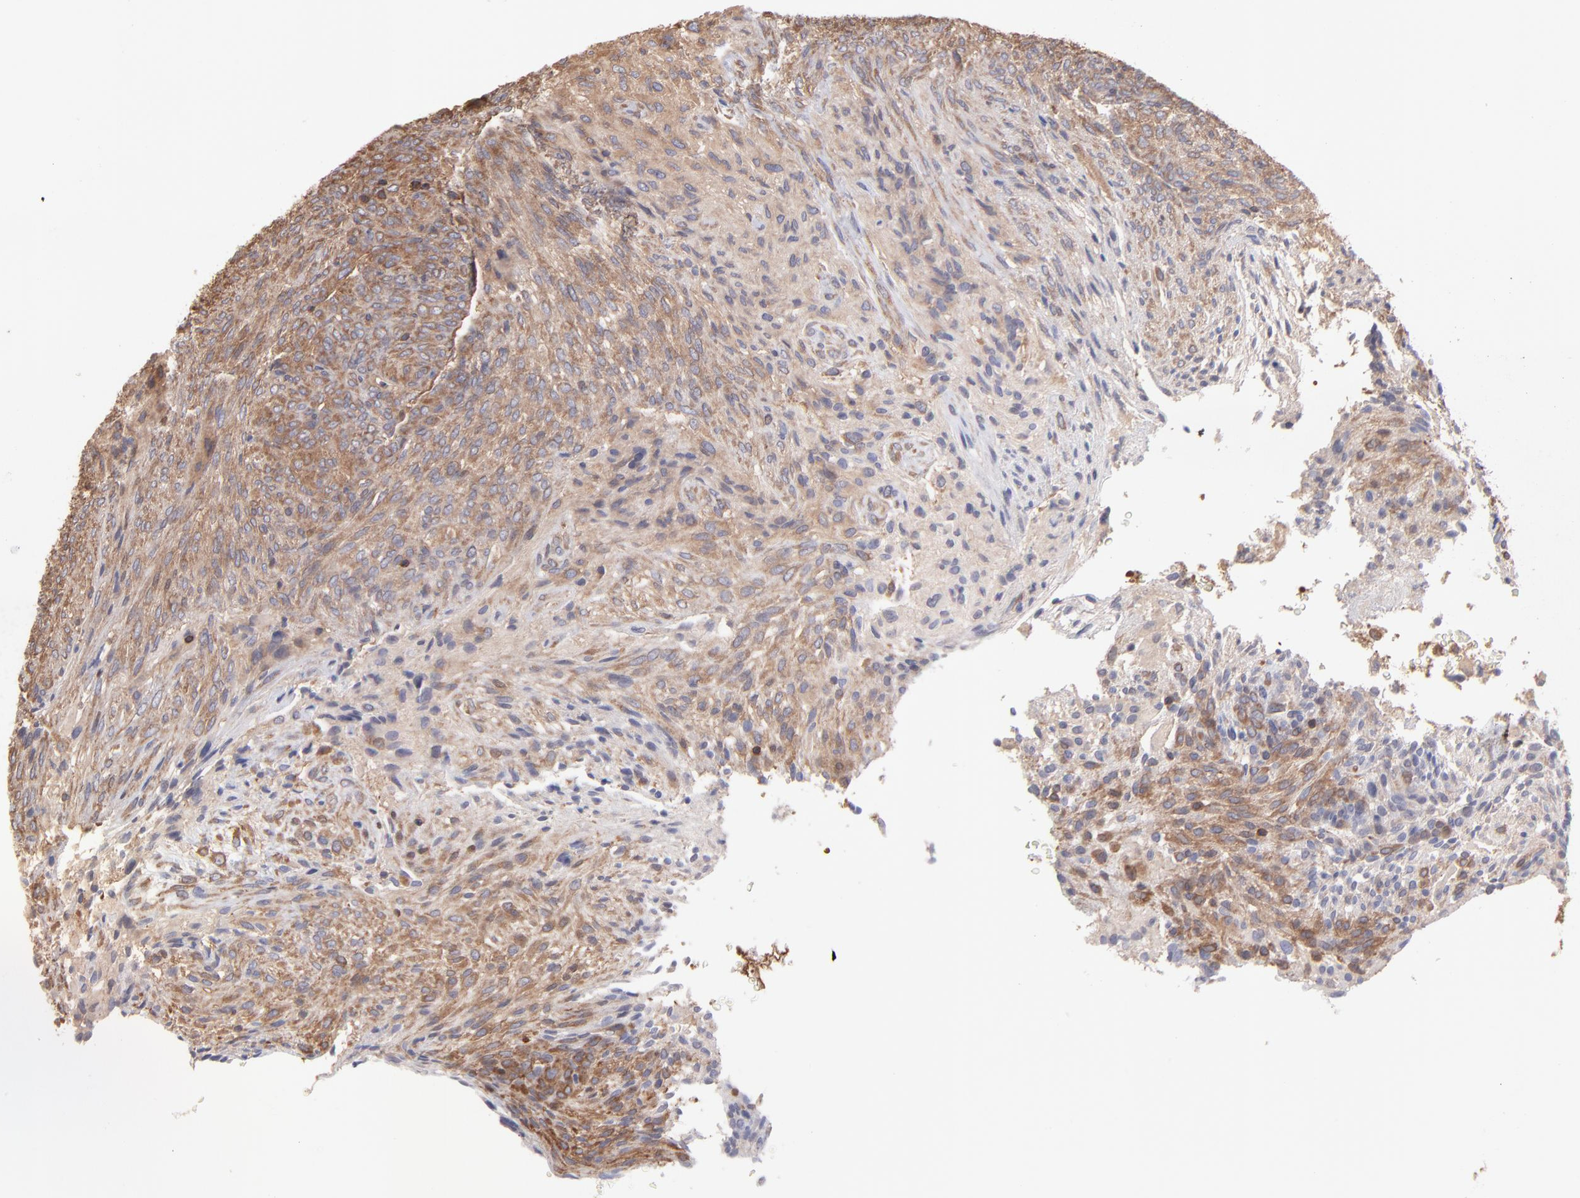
{"staining": {"intensity": "strong", "quantity": ">75%", "location": "cytoplasmic/membranous"}, "tissue": "glioma", "cell_type": "Tumor cells", "image_type": "cancer", "snomed": [{"axis": "morphology", "description": "Glioma, malignant, High grade"}, {"axis": "topography", "description": "Cerebral cortex"}], "caption": "Malignant high-grade glioma tissue shows strong cytoplasmic/membranous positivity in approximately >75% of tumor cells, visualized by immunohistochemistry.", "gene": "MAP2K2", "patient": {"sex": "female", "age": 55}}